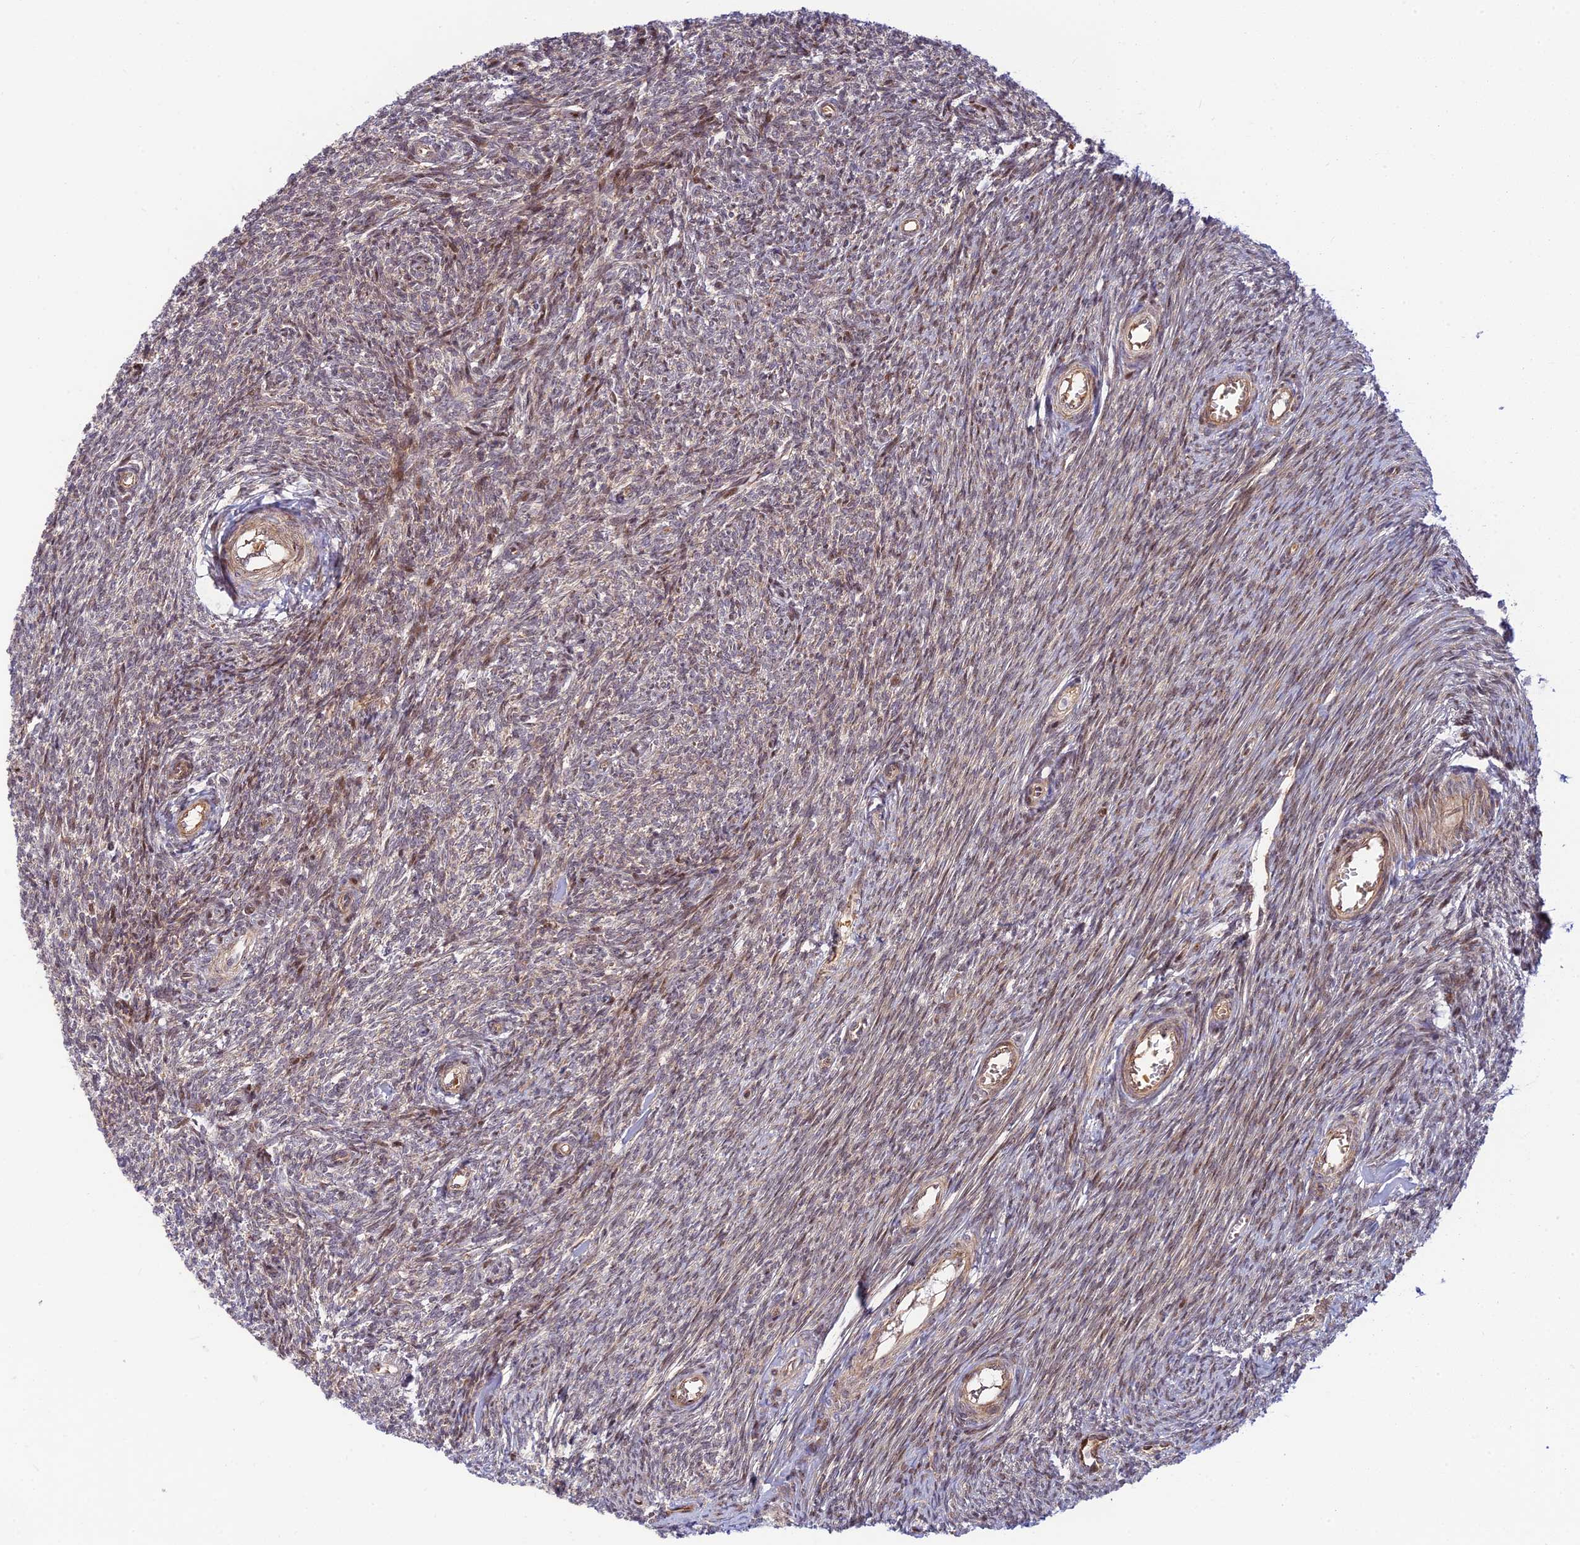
{"staining": {"intensity": "moderate", "quantity": ">75%", "location": "nuclear"}, "tissue": "ovary", "cell_type": "Ovarian stroma cells", "image_type": "normal", "snomed": [{"axis": "morphology", "description": "Normal tissue, NOS"}, {"axis": "topography", "description": "Ovary"}], "caption": "Immunohistochemical staining of benign human ovary exhibits moderate nuclear protein positivity in about >75% of ovarian stroma cells. The staining is performed using DAB brown chromogen to label protein expression. The nuclei are counter-stained blue using hematoxylin.", "gene": "UFSP2", "patient": {"sex": "female", "age": 44}}